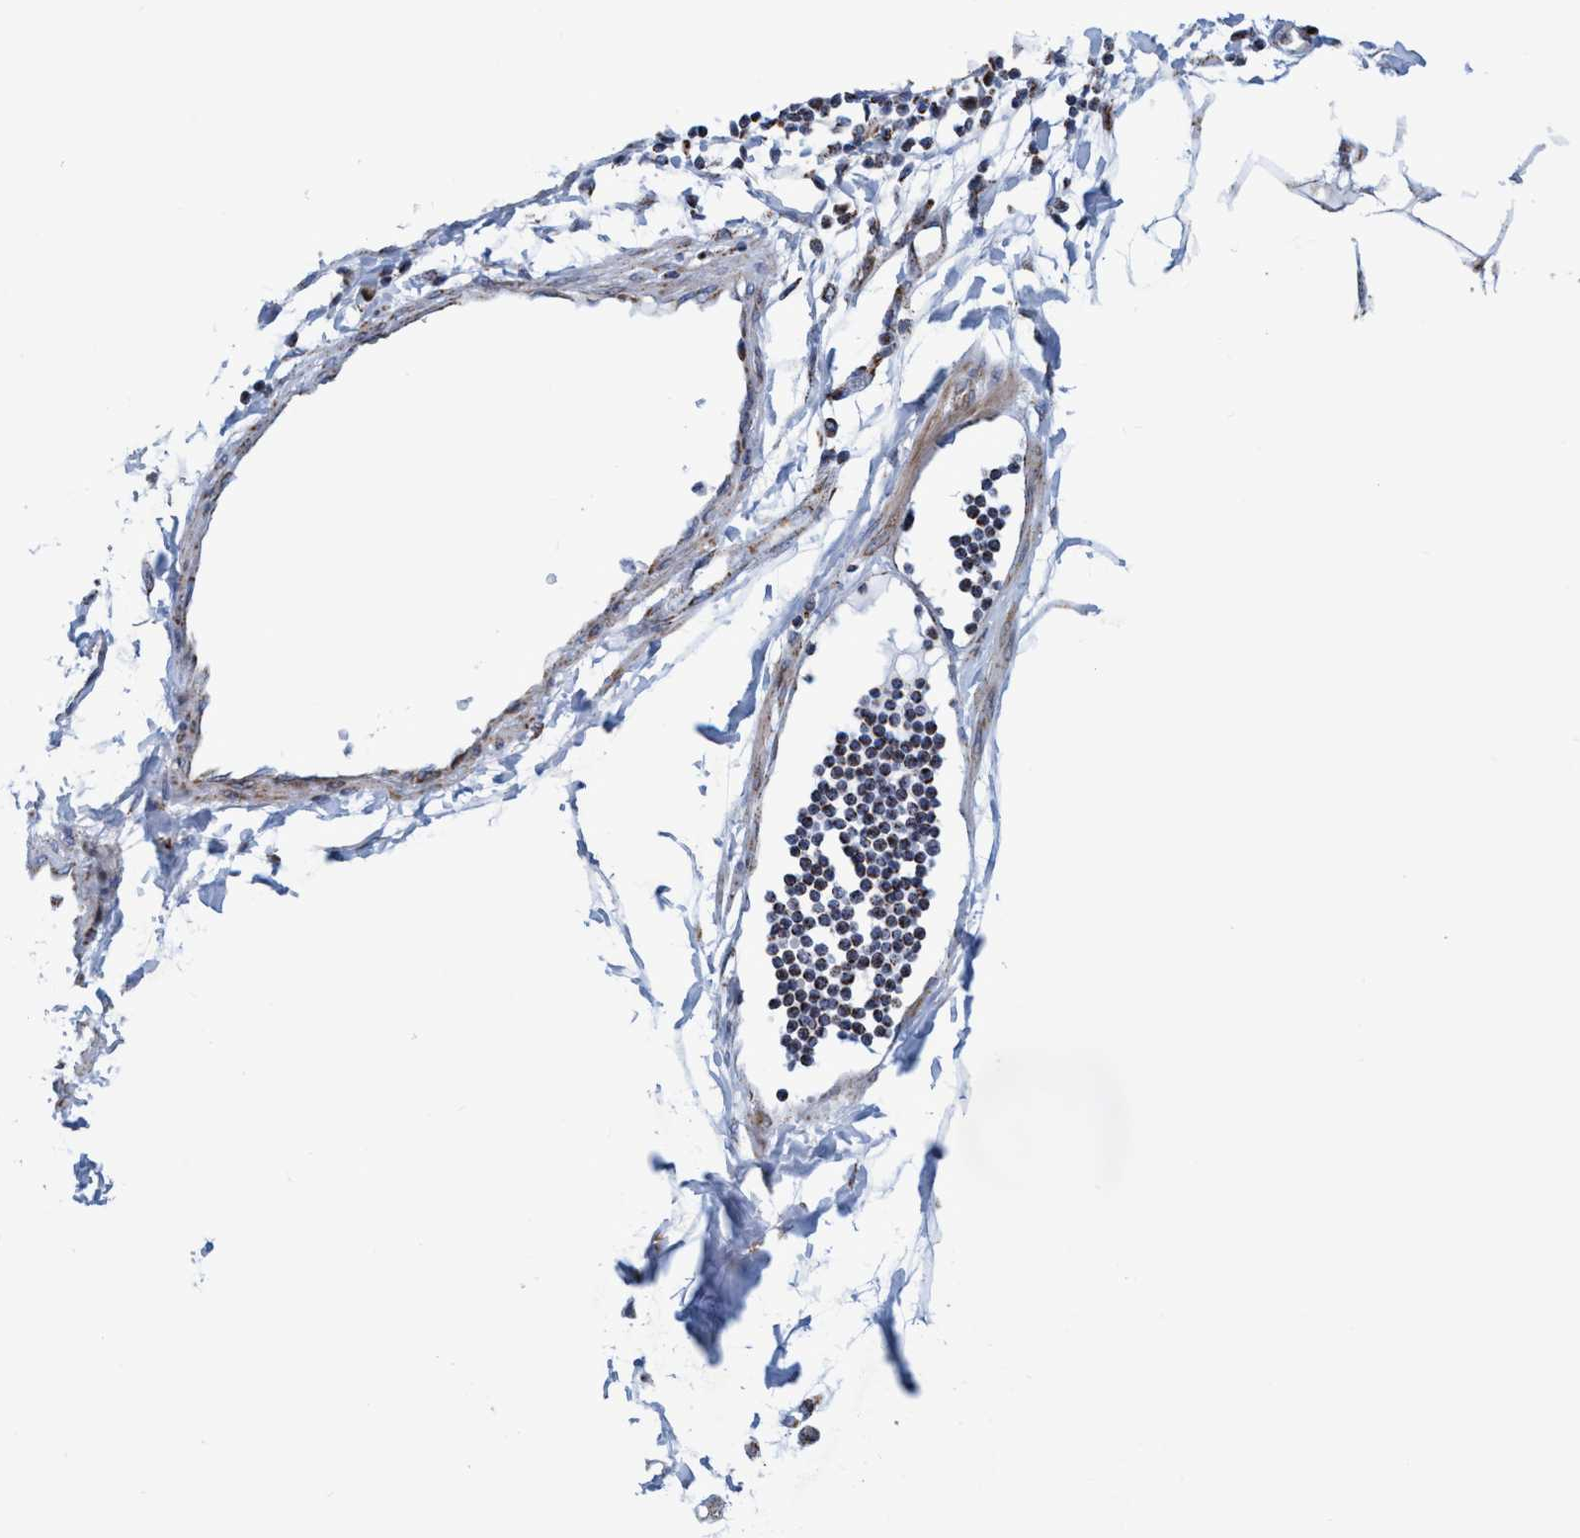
{"staining": {"intensity": "negative", "quantity": "none", "location": "none"}, "tissue": "adipose tissue", "cell_type": "Adipocytes", "image_type": "normal", "snomed": [{"axis": "morphology", "description": "Normal tissue, NOS"}, {"axis": "morphology", "description": "Adenocarcinoma, NOS"}, {"axis": "topography", "description": "Colon"}, {"axis": "topography", "description": "Peripheral nerve tissue"}], "caption": "High magnification brightfield microscopy of normal adipose tissue stained with DAB (3,3'-diaminobenzidine) (brown) and counterstained with hematoxylin (blue): adipocytes show no significant expression. The staining was performed using DAB (3,3'-diaminobenzidine) to visualize the protein expression in brown, while the nuclei were stained in blue with hematoxylin (Magnification: 20x).", "gene": "POLR1F", "patient": {"sex": "male", "age": 14}}